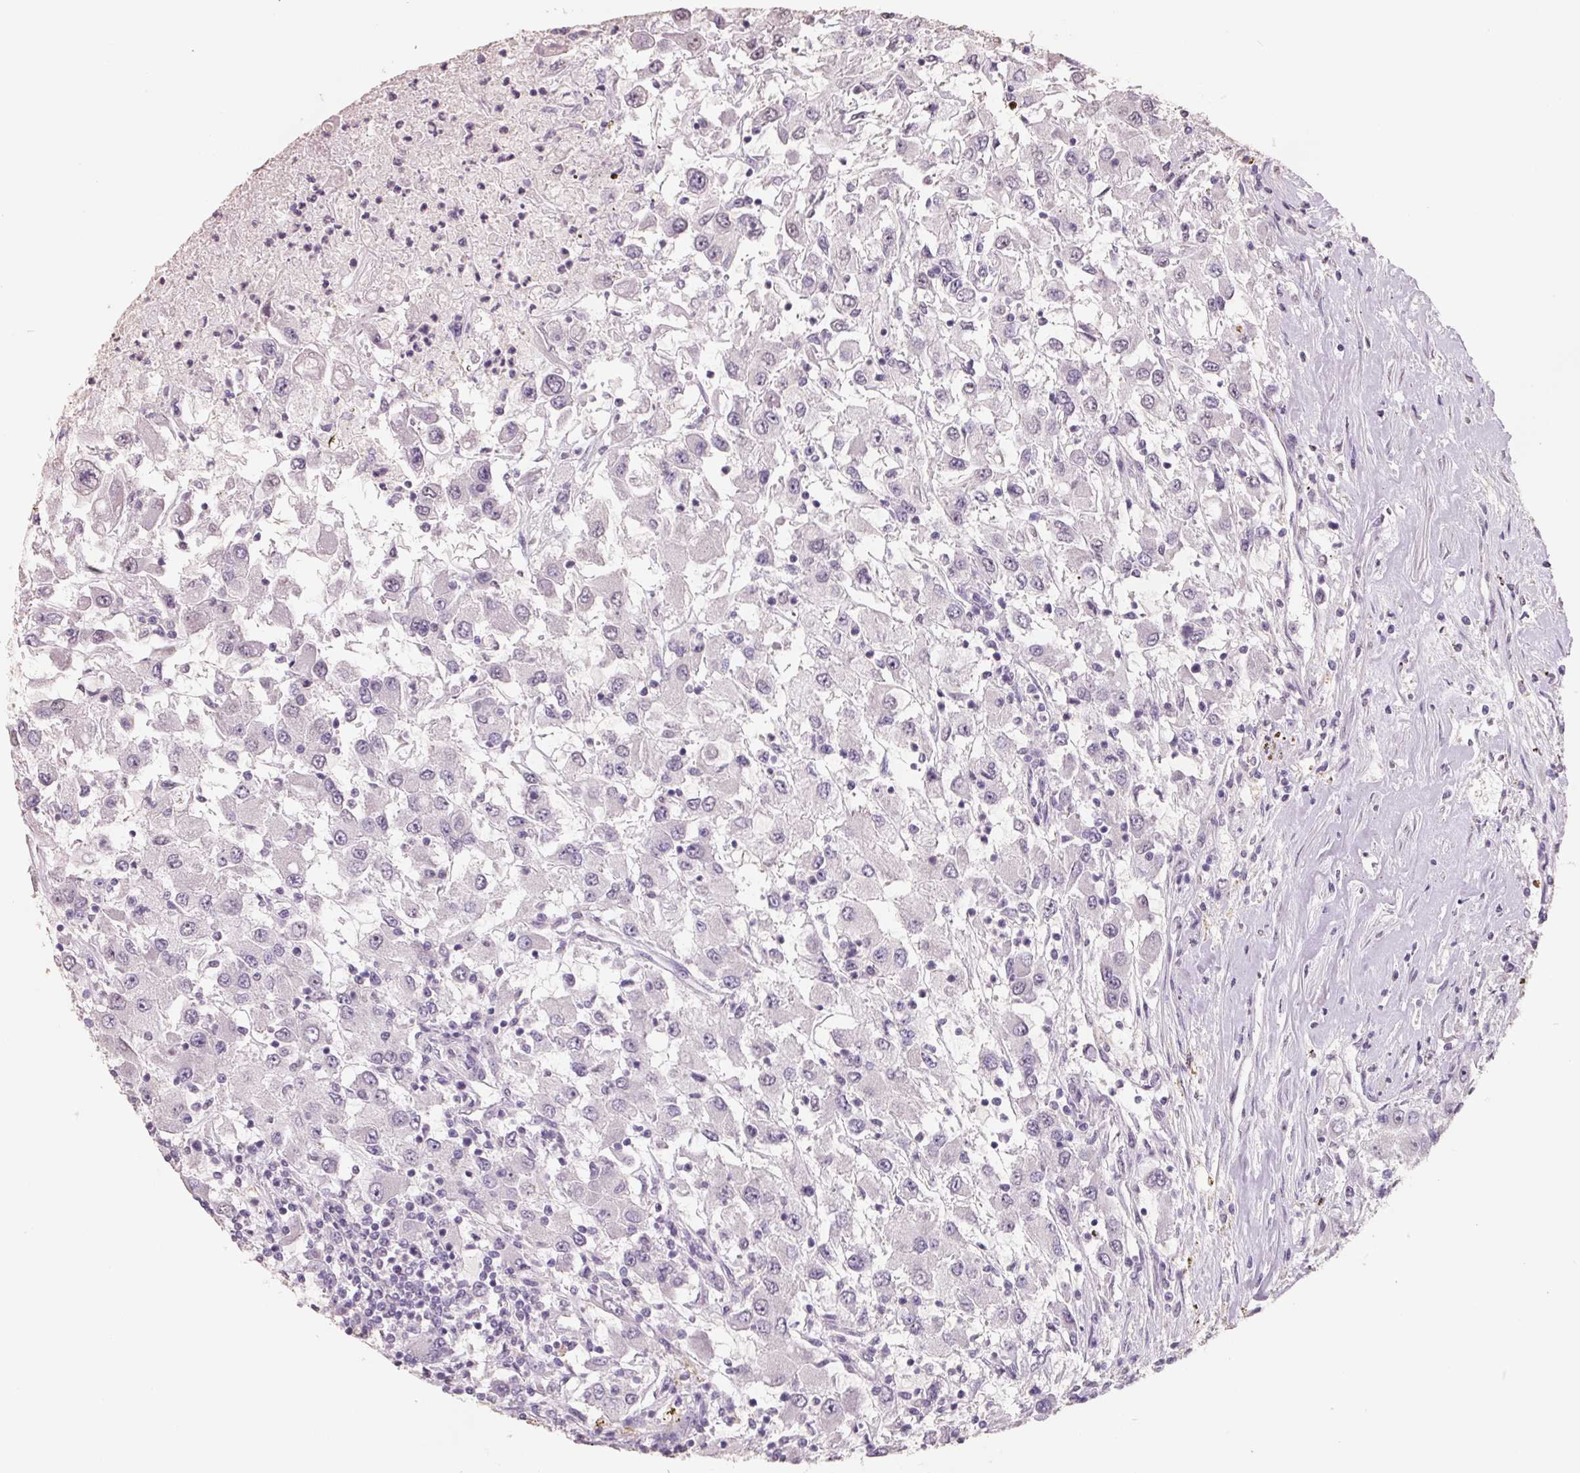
{"staining": {"intensity": "negative", "quantity": "none", "location": "none"}, "tissue": "renal cancer", "cell_type": "Tumor cells", "image_type": "cancer", "snomed": [{"axis": "morphology", "description": "Adenocarcinoma, NOS"}, {"axis": "topography", "description": "Kidney"}], "caption": "High power microscopy photomicrograph of an IHC histopathology image of renal cancer, revealing no significant expression in tumor cells.", "gene": "FTCD", "patient": {"sex": "female", "age": 67}}